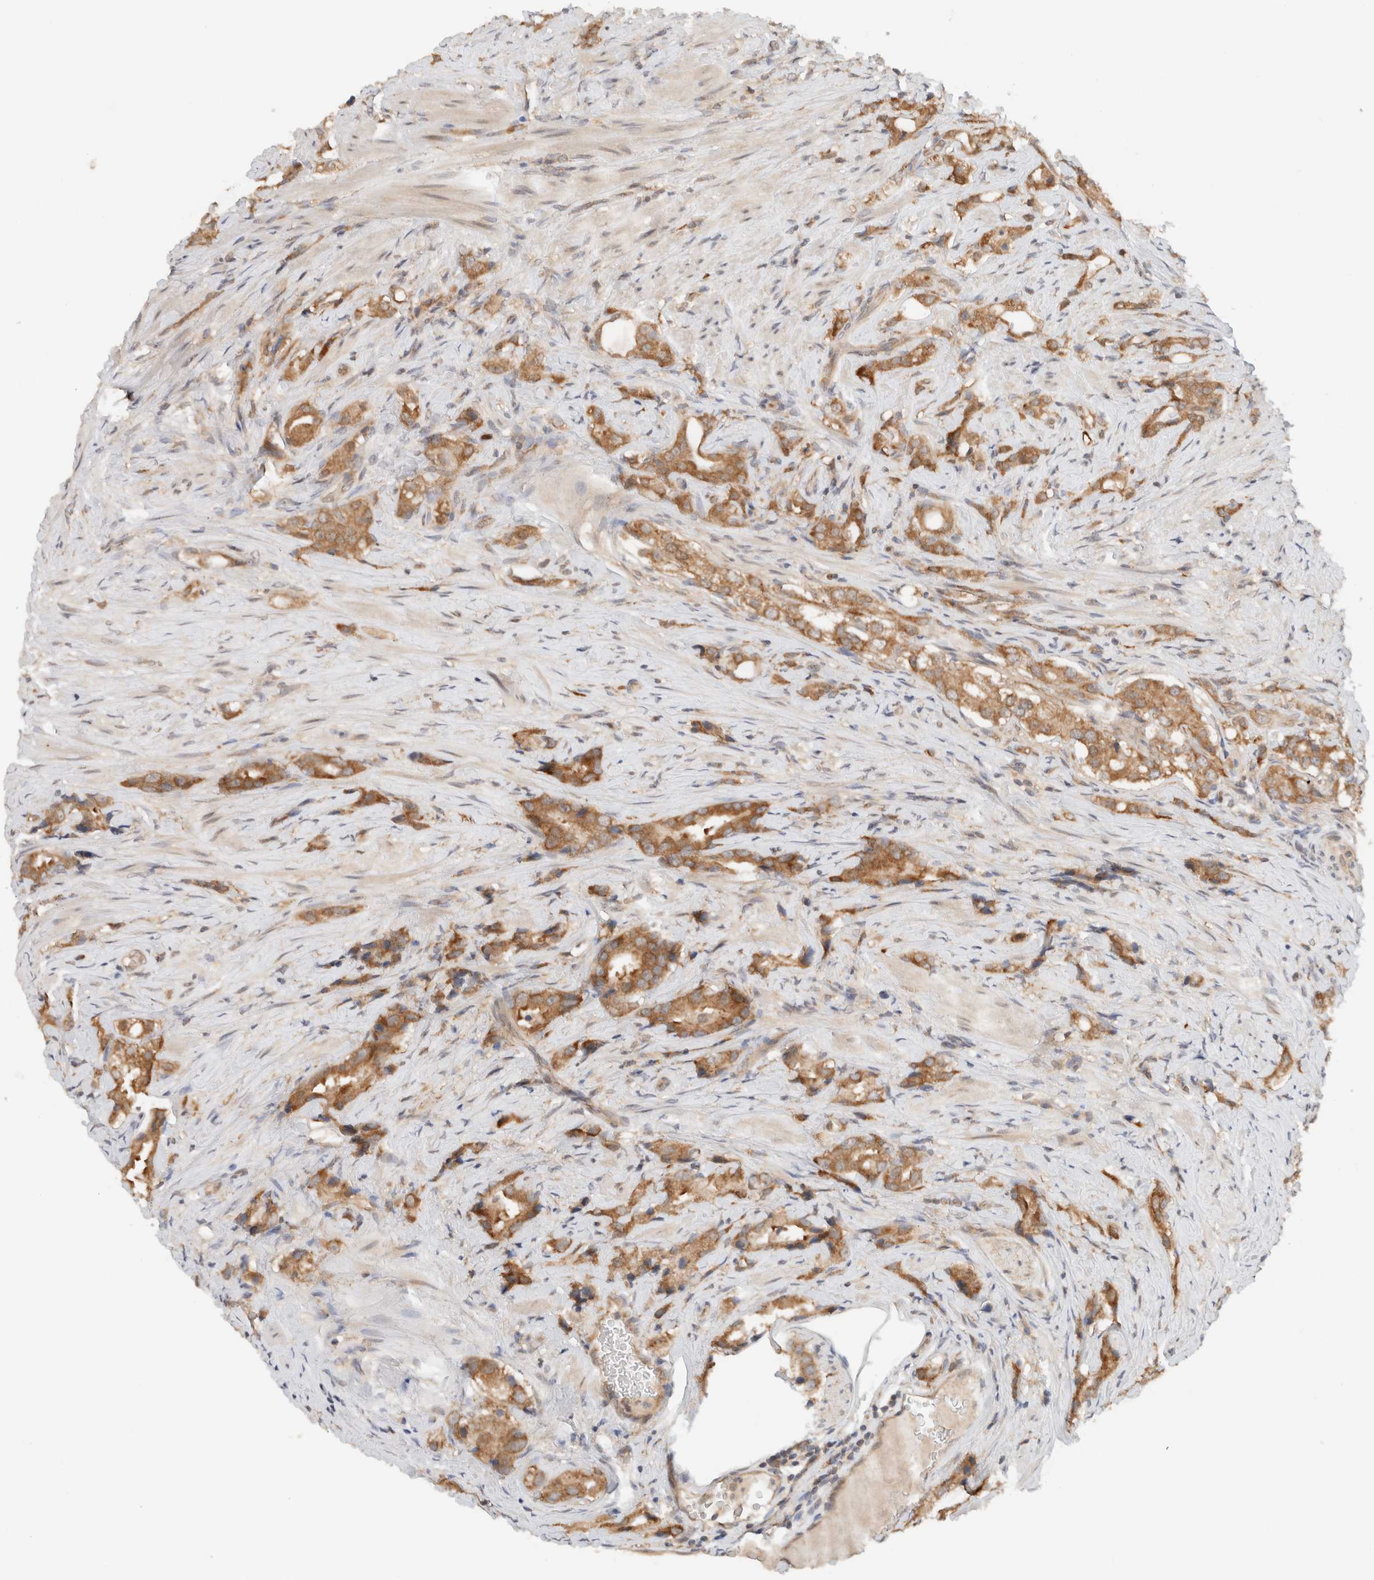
{"staining": {"intensity": "moderate", "quantity": ">75%", "location": "cytoplasmic/membranous"}, "tissue": "prostate cancer", "cell_type": "Tumor cells", "image_type": "cancer", "snomed": [{"axis": "morphology", "description": "Adenocarcinoma, High grade"}, {"axis": "topography", "description": "Prostate"}], "caption": "Human prostate cancer (high-grade adenocarcinoma) stained with a protein marker displays moderate staining in tumor cells.", "gene": "ARFGEF2", "patient": {"sex": "male", "age": 63}}